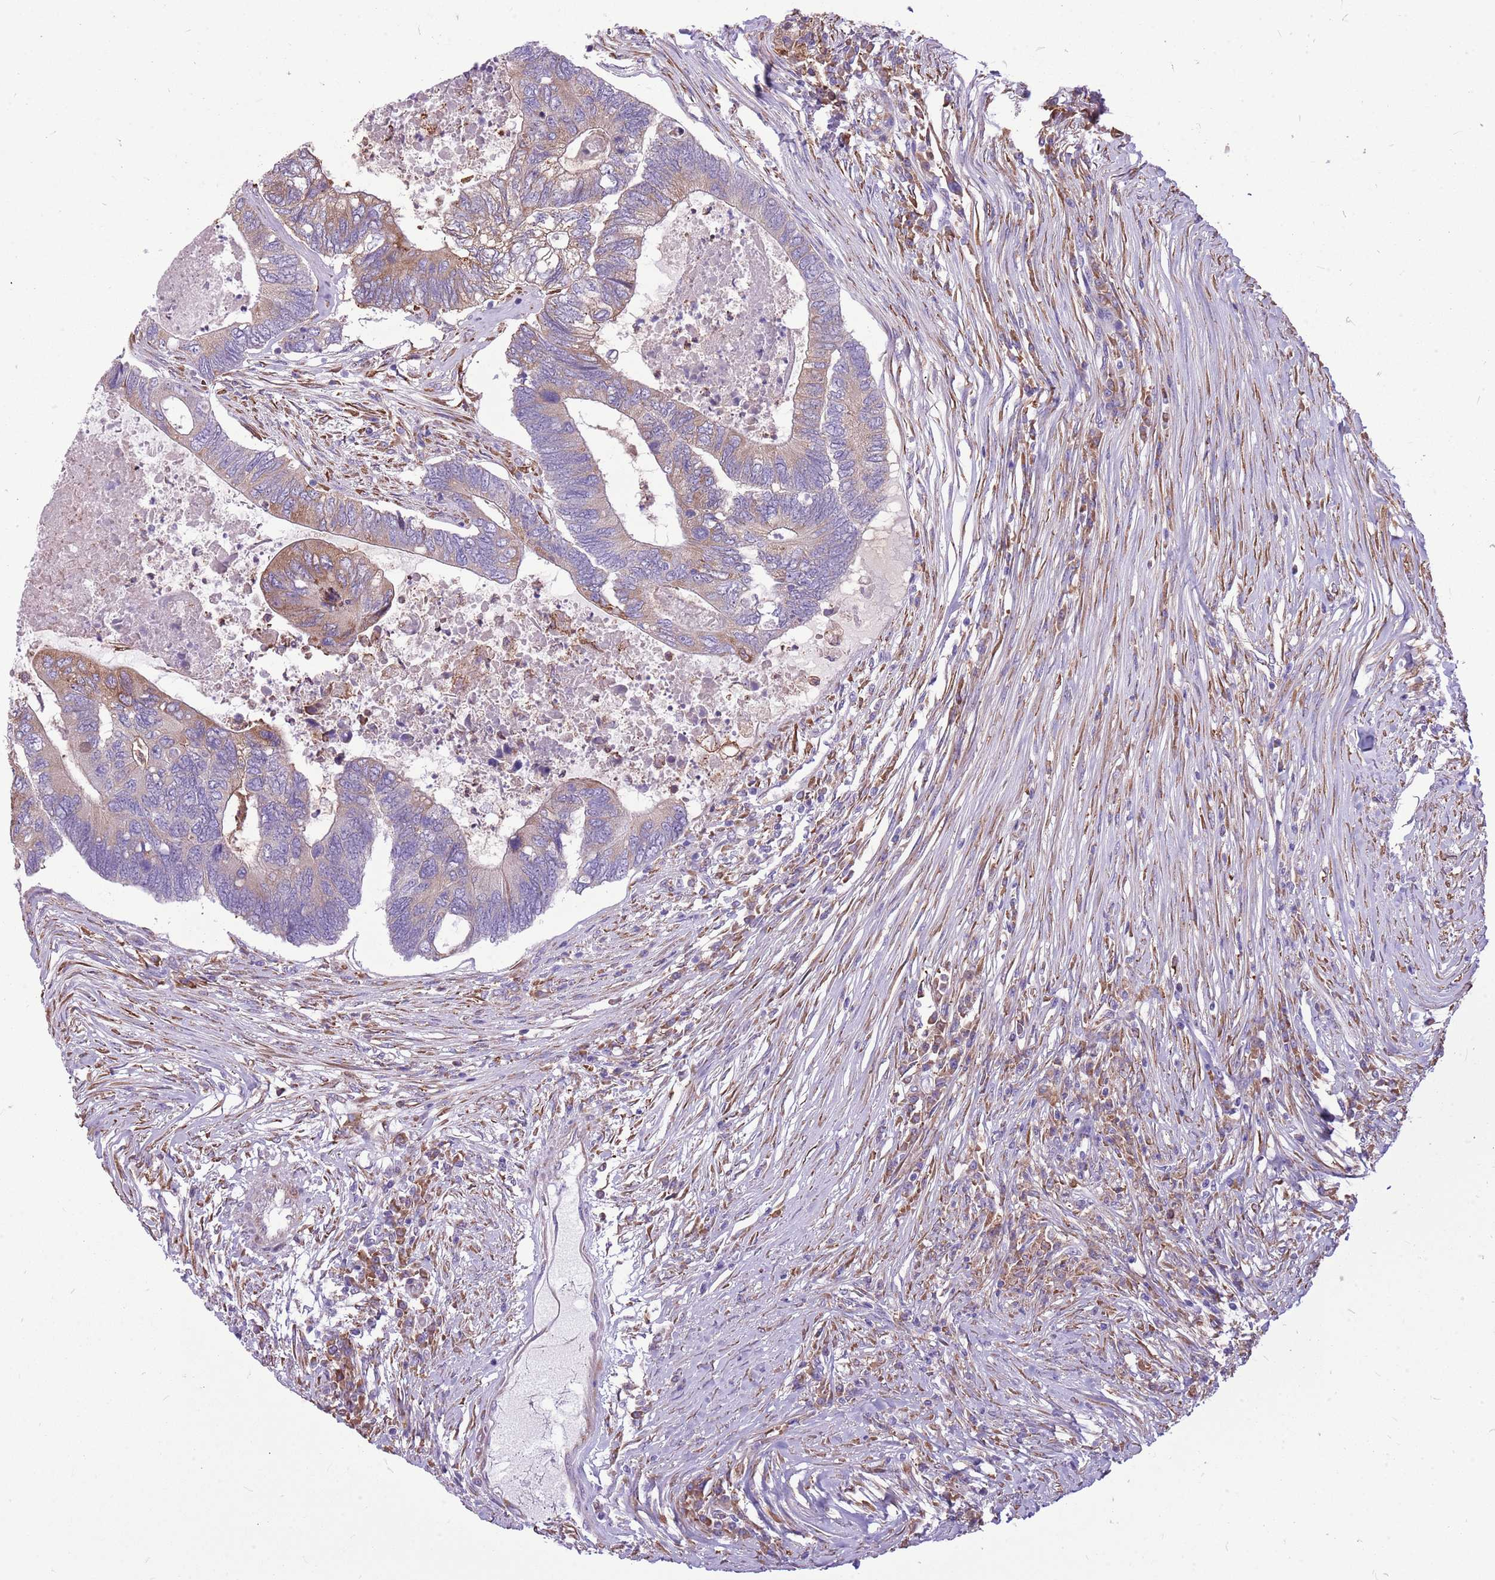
{"staining": {"intensity": "weak", "quantity": "<25%", "location": "cytoplasmic/membranous"}, "tissue": "colorectal cancer", "cell_type": "Tumor cells", "image_type": "cancer", "snomed": [{"axis": "morphology", "description": "Adenocarcinoma, NOS"}, {"axis": "topography", "description": "Colon"}], "caption": "Human colorectal cancer (adenocarcinoma) stained for a protein using immunohistochemistry (IHC) reveals no expression in tumor cells.", "gene": "KCTD19", "patient": {"sex": "female", "age": 67}}